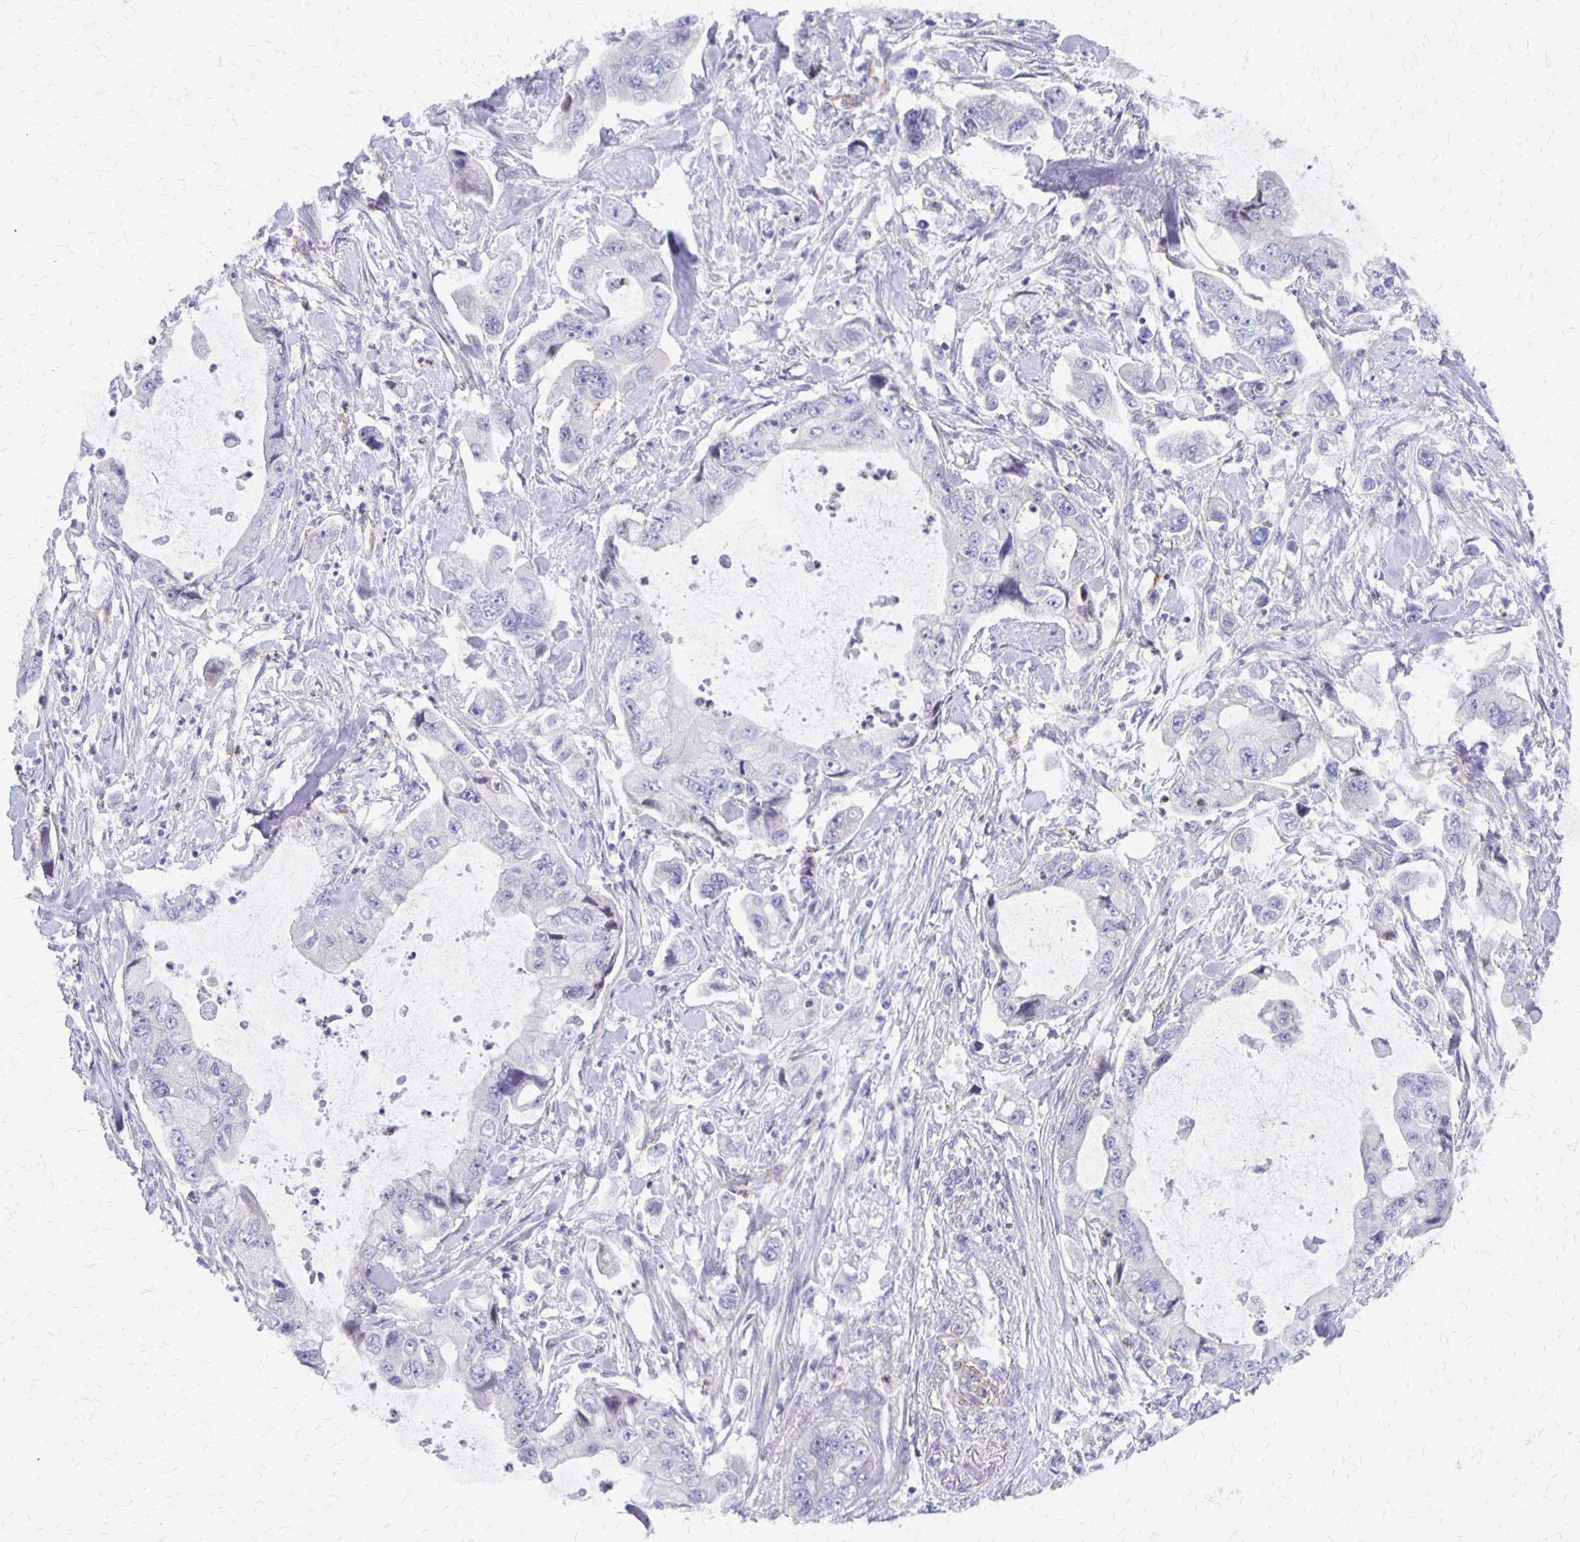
{"staining": {"intensity": "negative", "quantity": "none", "location": "none"}, "tissue": "stomach cancer", "cell_type": "Tumor cells", "image_type": "cancer", "snomed": [{"axis": "morphology", "description": "Adenocarcinoma, NOS"}, {"axis": "topography", "description": "Pancreas"}, {"axis": "topography", "description": "Stomach, upper"}, {"axis": "topography", "description": "Stomach"}], "caption": "There is no significant positivity in tumor cells of adenocarcinoma (stomach). (Brightfield microscopy of DAB (3,3'-diaminobenzidine) immunohistochemistry (IHC) at high magnification).", "gene": "SEPTIN5", "patient": {"sex": "male", "age": 77}}